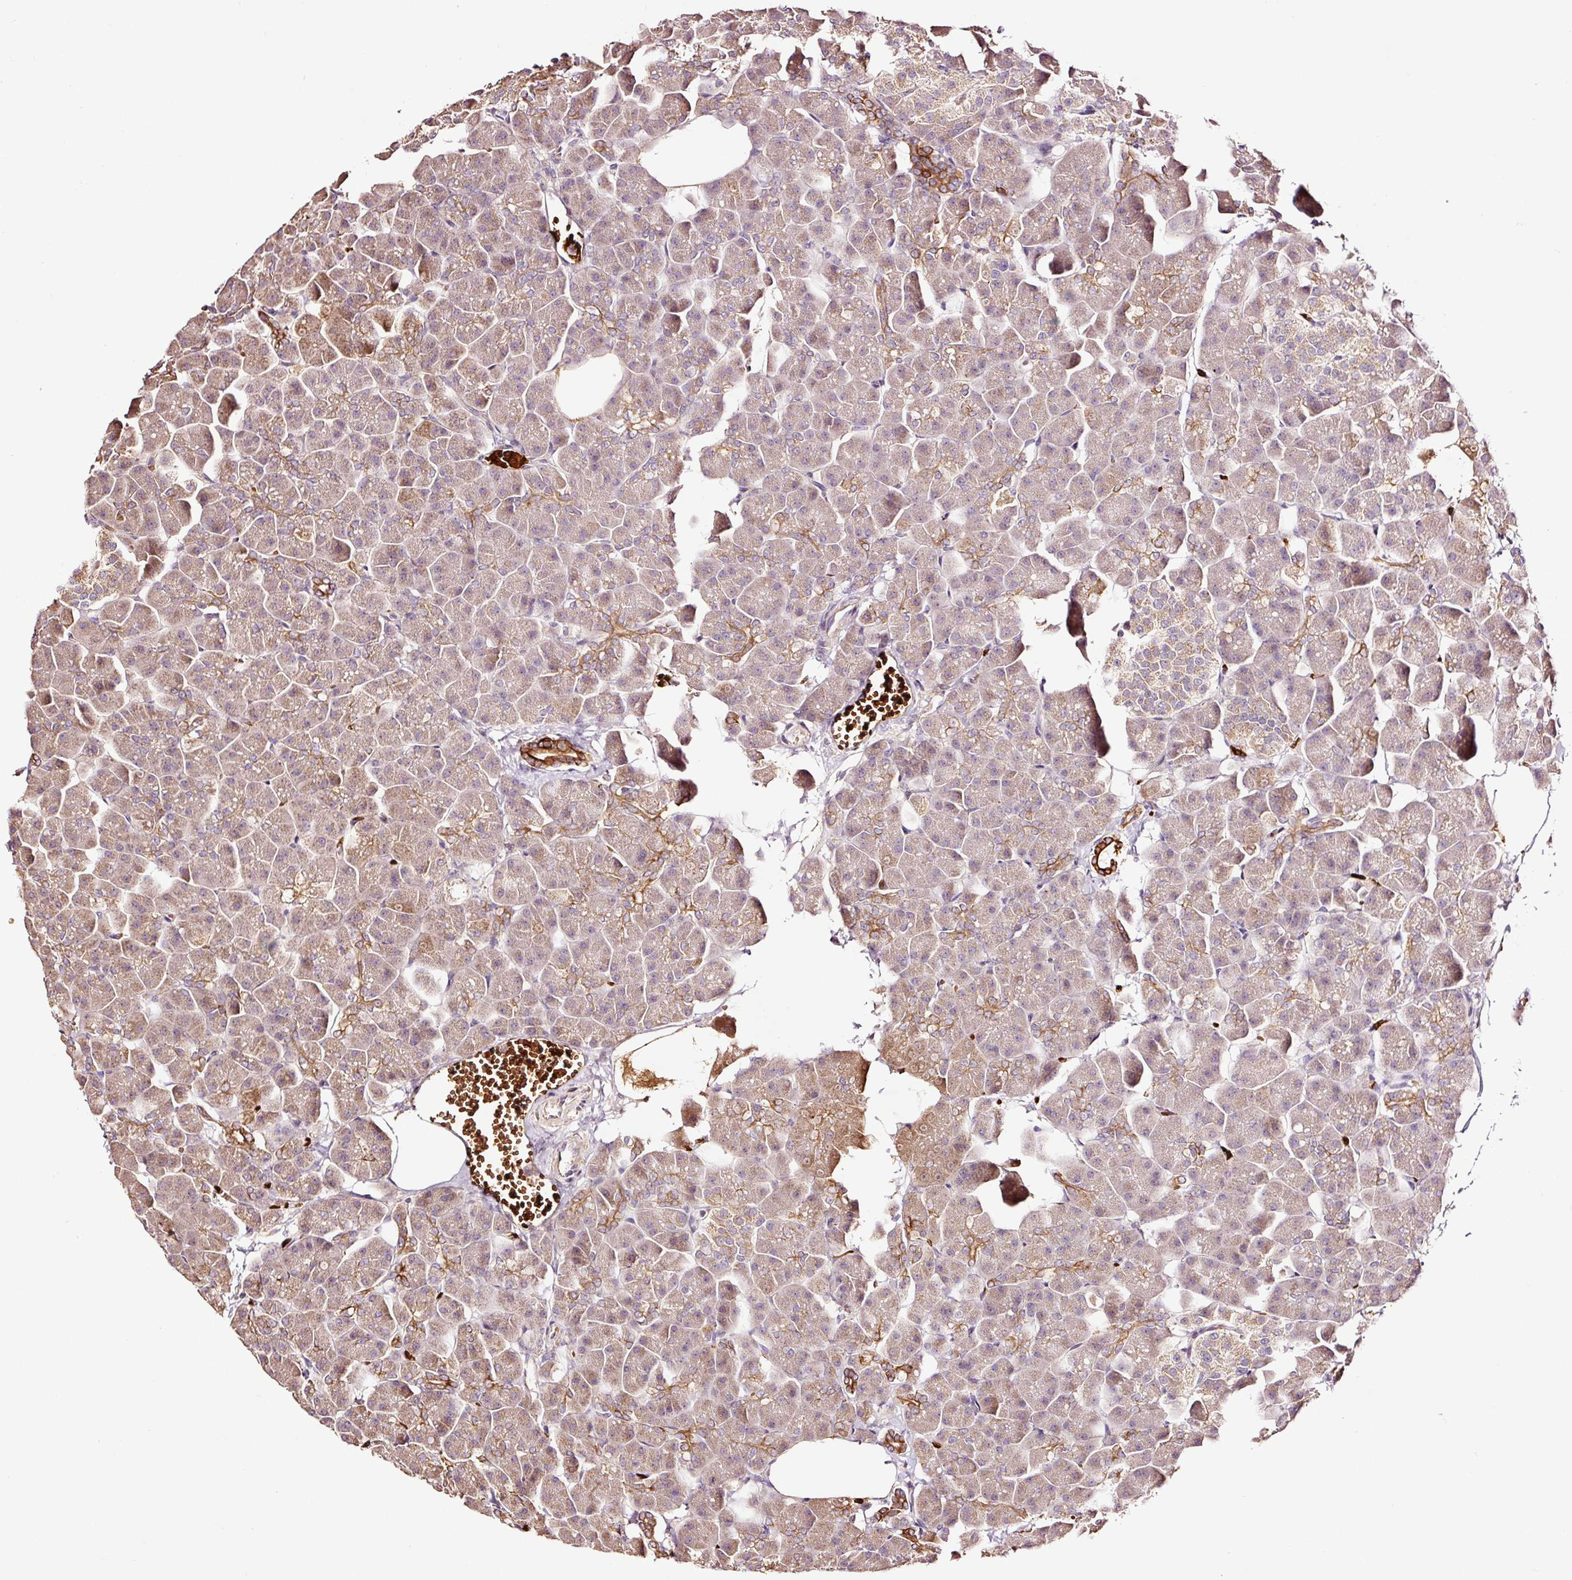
{"staining": {"intensity": "moderate", "quantity": "25%-75%", "location": "cytoplasmic/membranous"}, "tissue": "pancreas", "cell_type": "Exocrine glandular cells", "image_type": "normal", "snomed": [{"axis": "morphology", "description": "Normal tissue, NOS"}, {"axis": "topography", "description": "Pancreas"}], "caption": "Pancreas was stained to show a protein in brown. There is medium levels of moderate cytoplasmic/membranous staining in about 25%-75% of exocrine glandular cells. The staining was performed using DAB (3,3'-diaminobenzidine) to visualize the protein expression in brown, while the nuclei were stained in blue with hematoxylin (Magnification: 20x).", "gene": "PGLYRP2", "patient": {"sex": "male", "age": 35}}